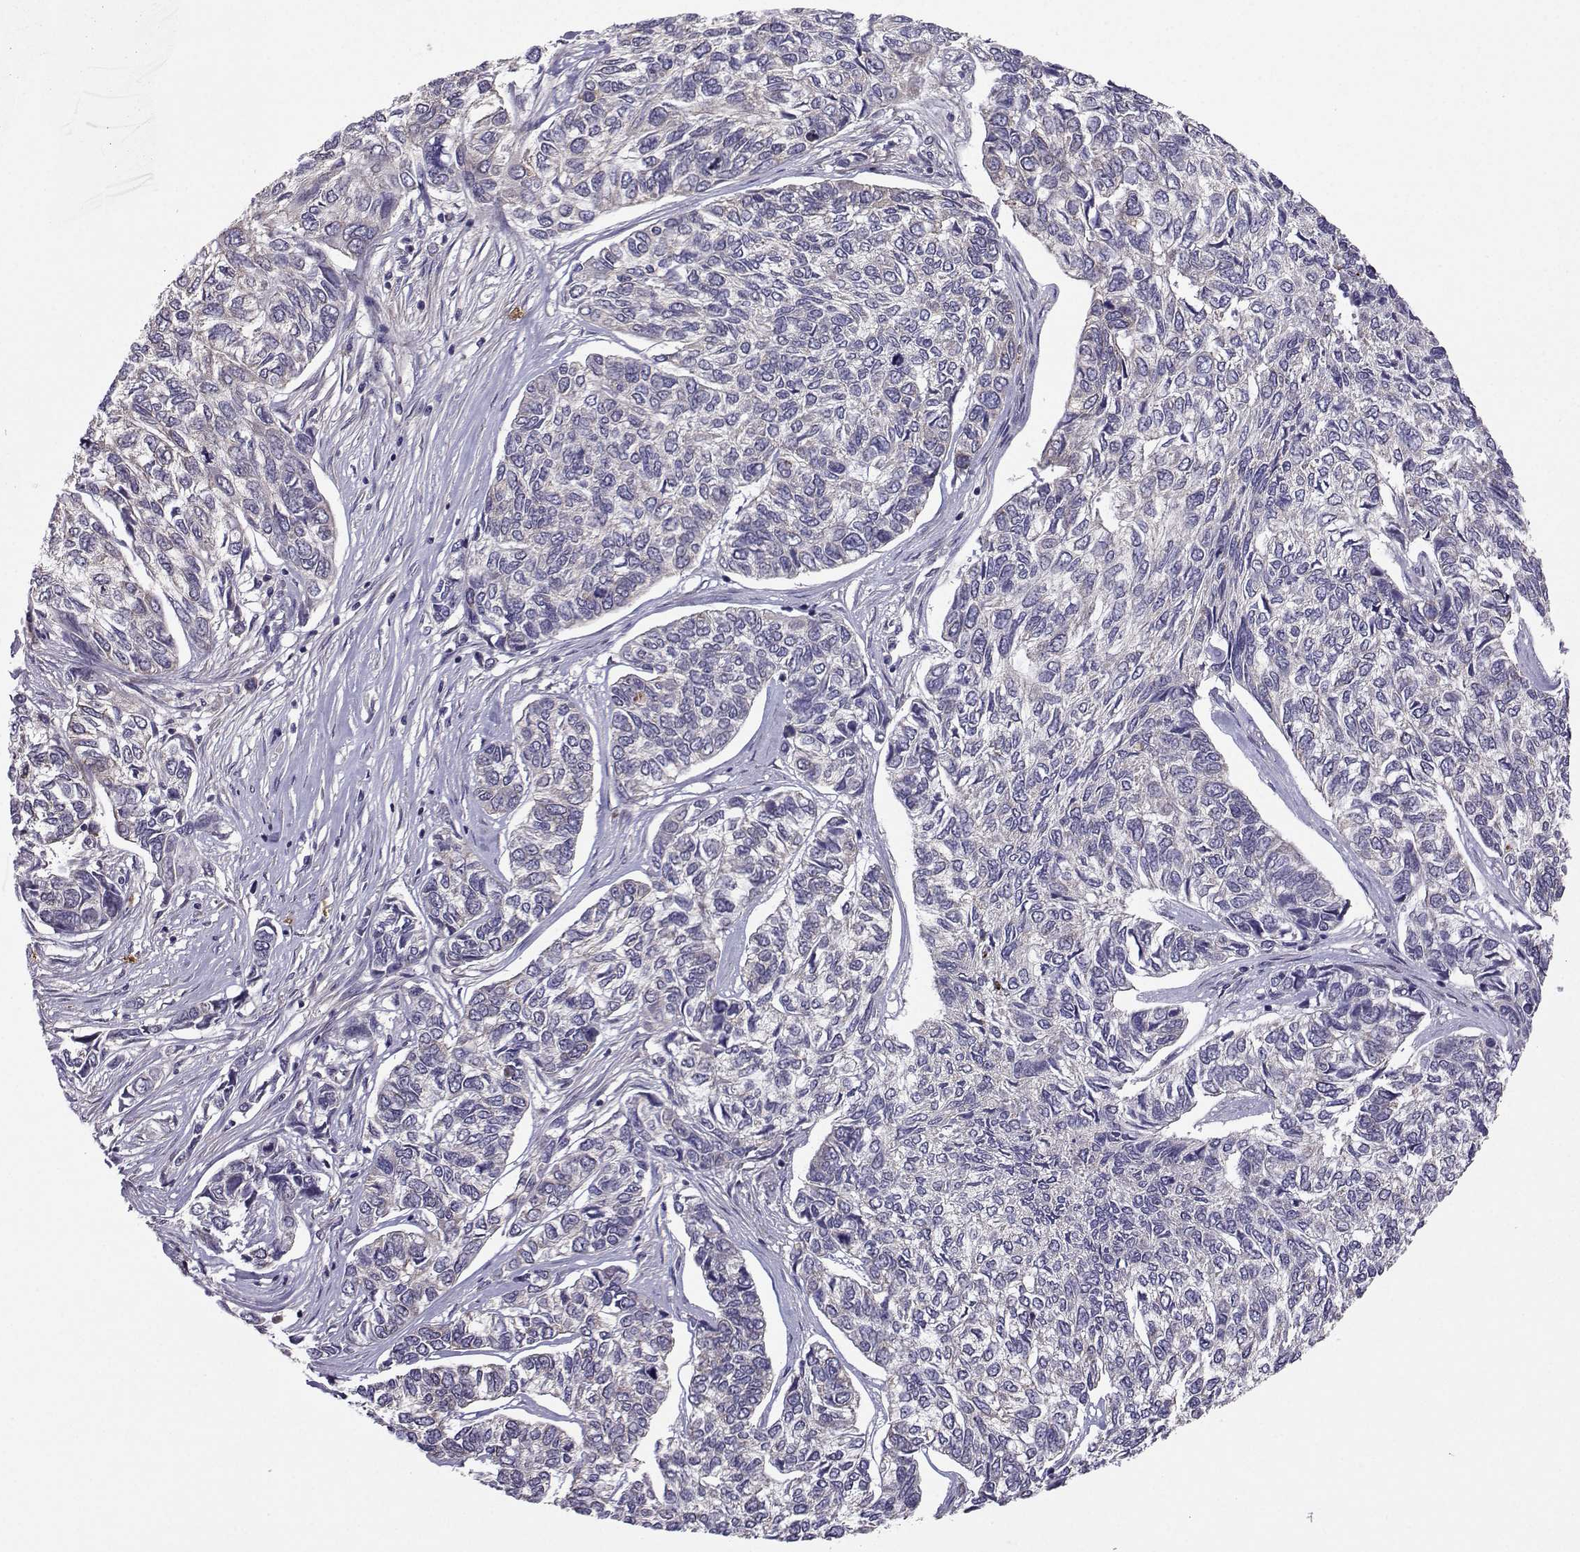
{"staining": {"intensity": "negative", "quantity": "none", "location": "none"}, "tissue": "skin cancer", "cell_type": "Tumor cells", "image_type": "cancer", "snomed": [{"axis": "morphology", "description": "Basal cell carcinoma"}, {"axis": "topography", "description": "Skin"}], "caption": "Basal cell carcinoma (skin) was stained to show a protein in brown. There is no significant staining in tumor cells.", "gene": "STXBP5", "patient": {"sex": "female", "age": 65}}